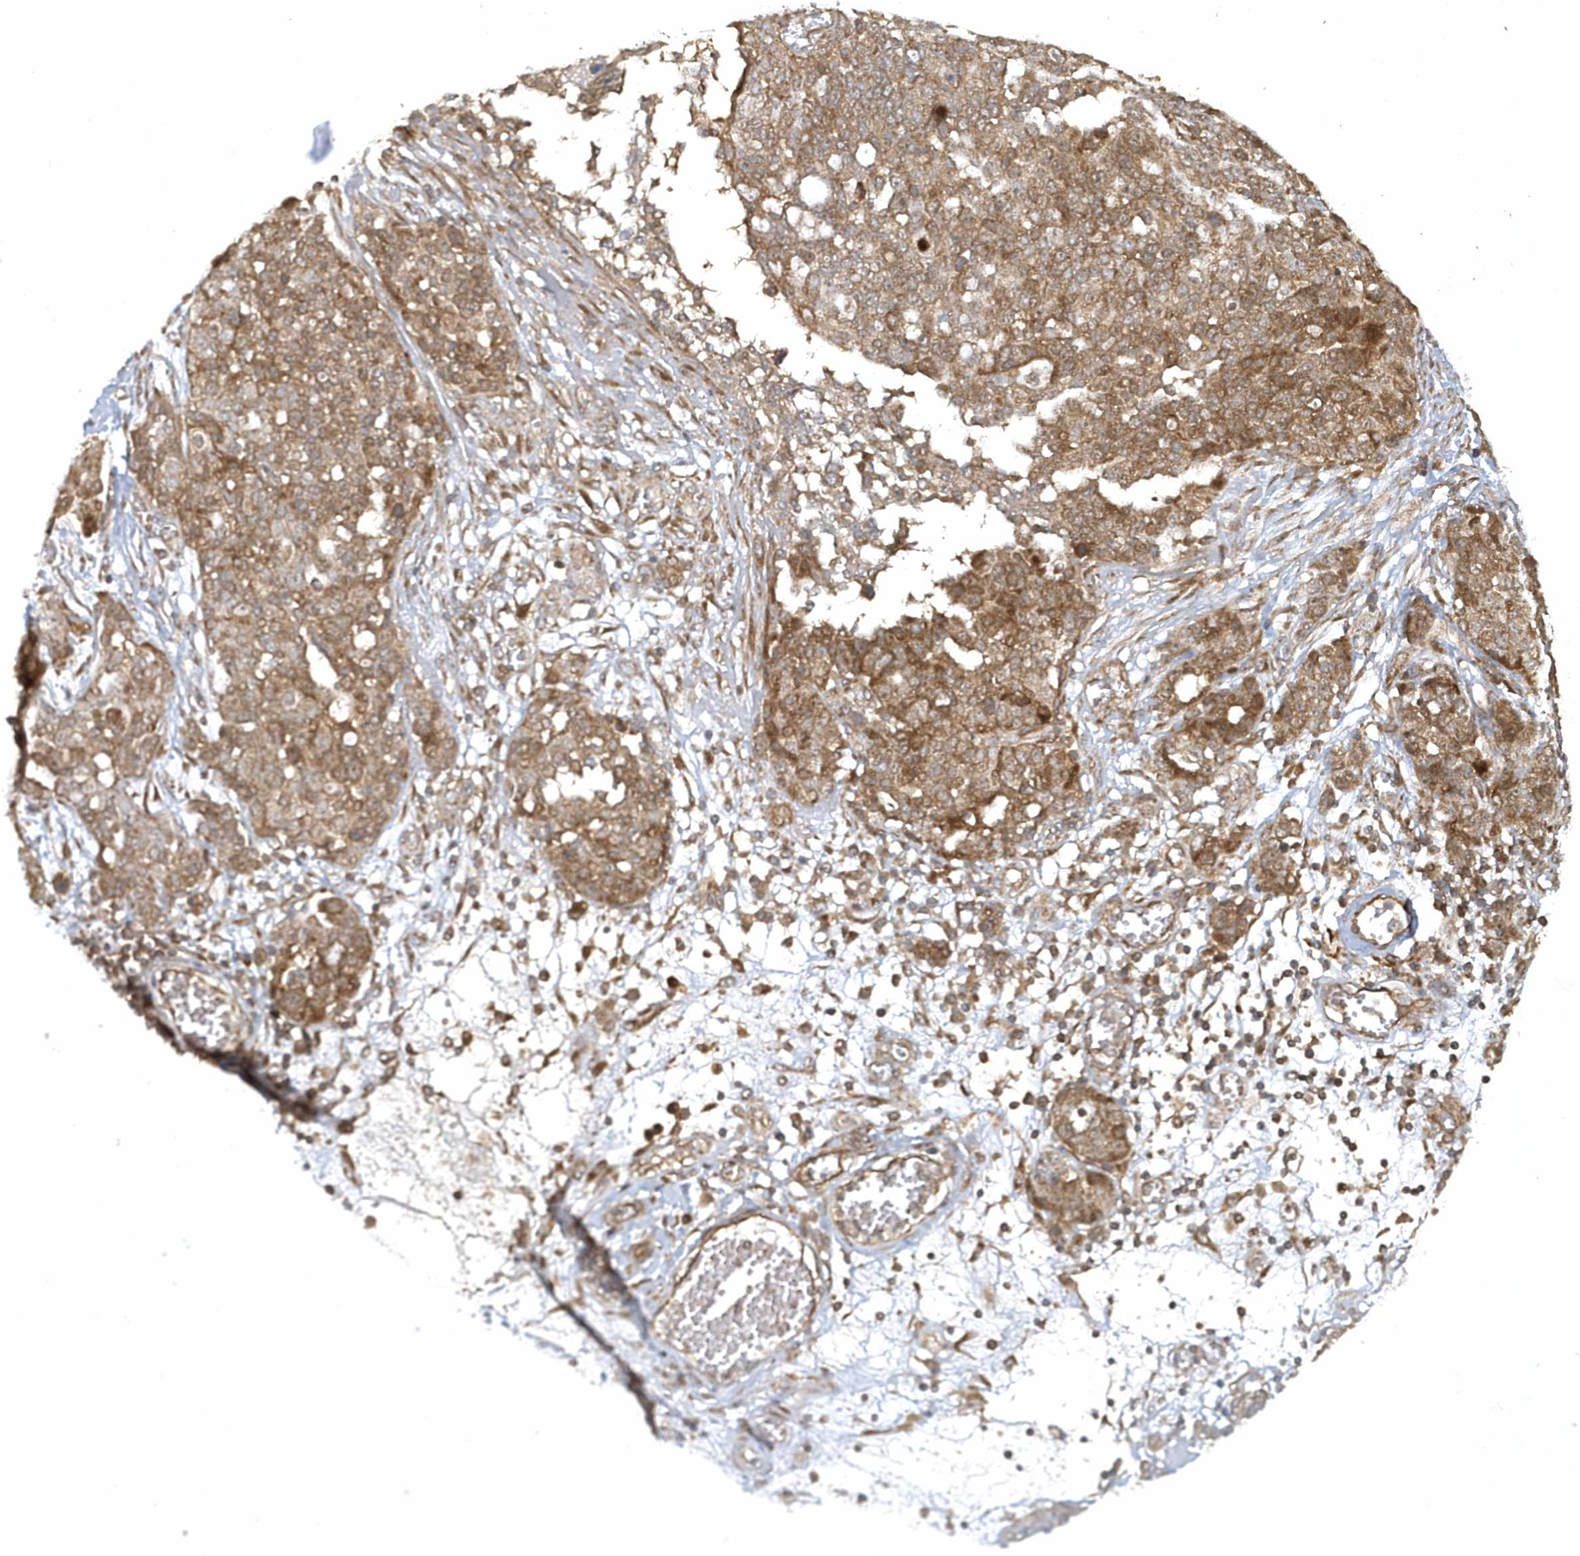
{"staining": {"intensity": "moderate", "quantity": ">75%", "location": "cytoplasmic/membranous"}, "tissue": "ovarian cancer", "cell_type": "Tumor cells", "image_type": "cancer", "snomed": [{"axis": "morphology", "description": "Cystadenocarcinoma, serous, NOS"}, {"axis": "topography", "description": "Soft tissue"}, {"axis": "topography", "description": "Ovary"}], "caption": "Ovarian serous cystadenocarcinoma tissue displays moderate cytoplasmic/membranous staining in approximately >75% of tumor cells", "gene": "THG1L", "patient": {"sex": "female", "age": 57}}